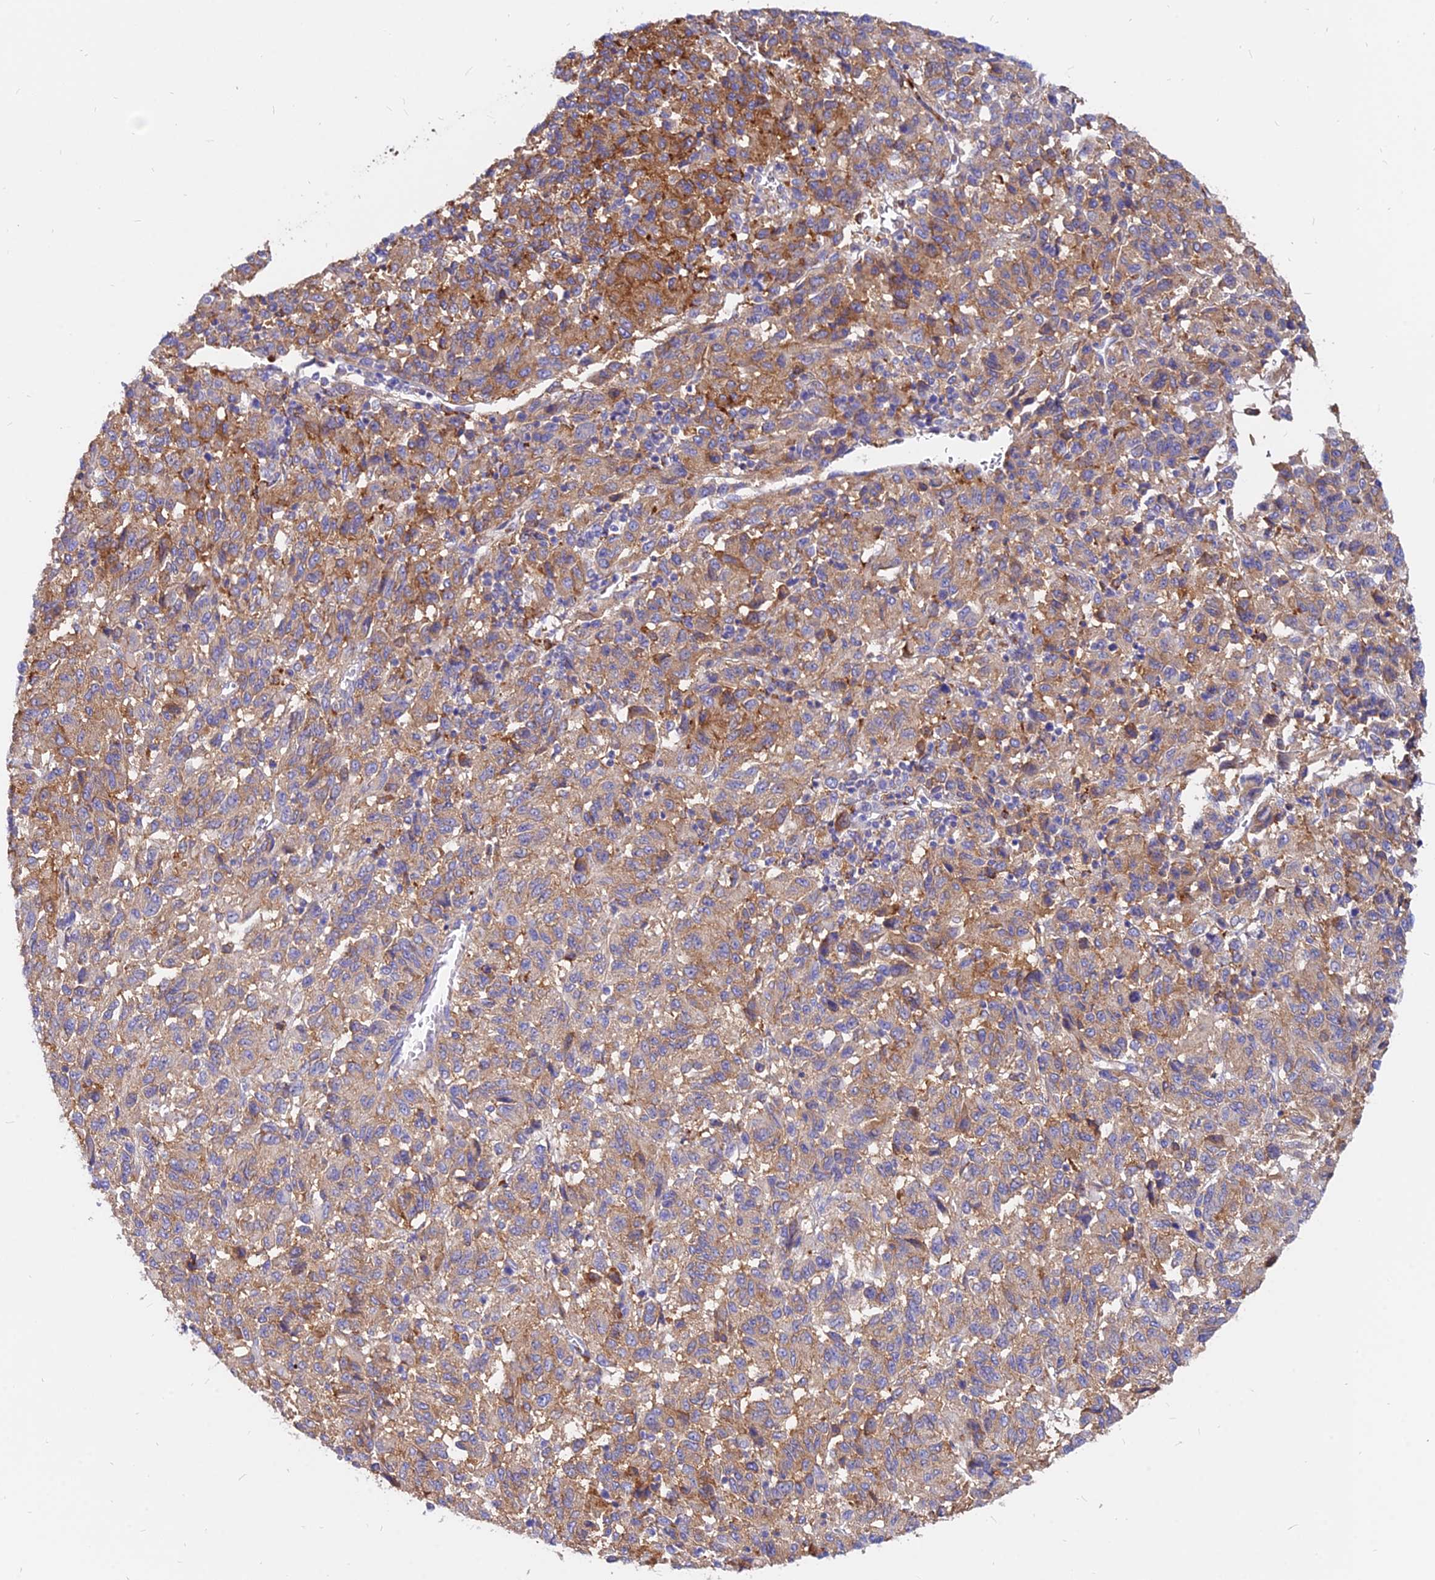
{"staining": {"intensity": "moderate", "quantity": ">75%", "location": "cytoplasmic/membranous"}, "tissue": "melanoma", "cell_type": "Tumor cells", "image_type": "cancer", "snomed": [{"axis": "morphology", "description": "Malignant melanoma, Metastatic site"}, {"axis": "topography", "description": "Lung"}], "caption": "Brown immunohistochemical staining in malignant melanoma (metastatic site) displays moderate cytoplasmic/membranous positivity in about >75% of tumor cells.", "gene": "AGTRAP", "patient": {"sex": "male", "age": 64}}